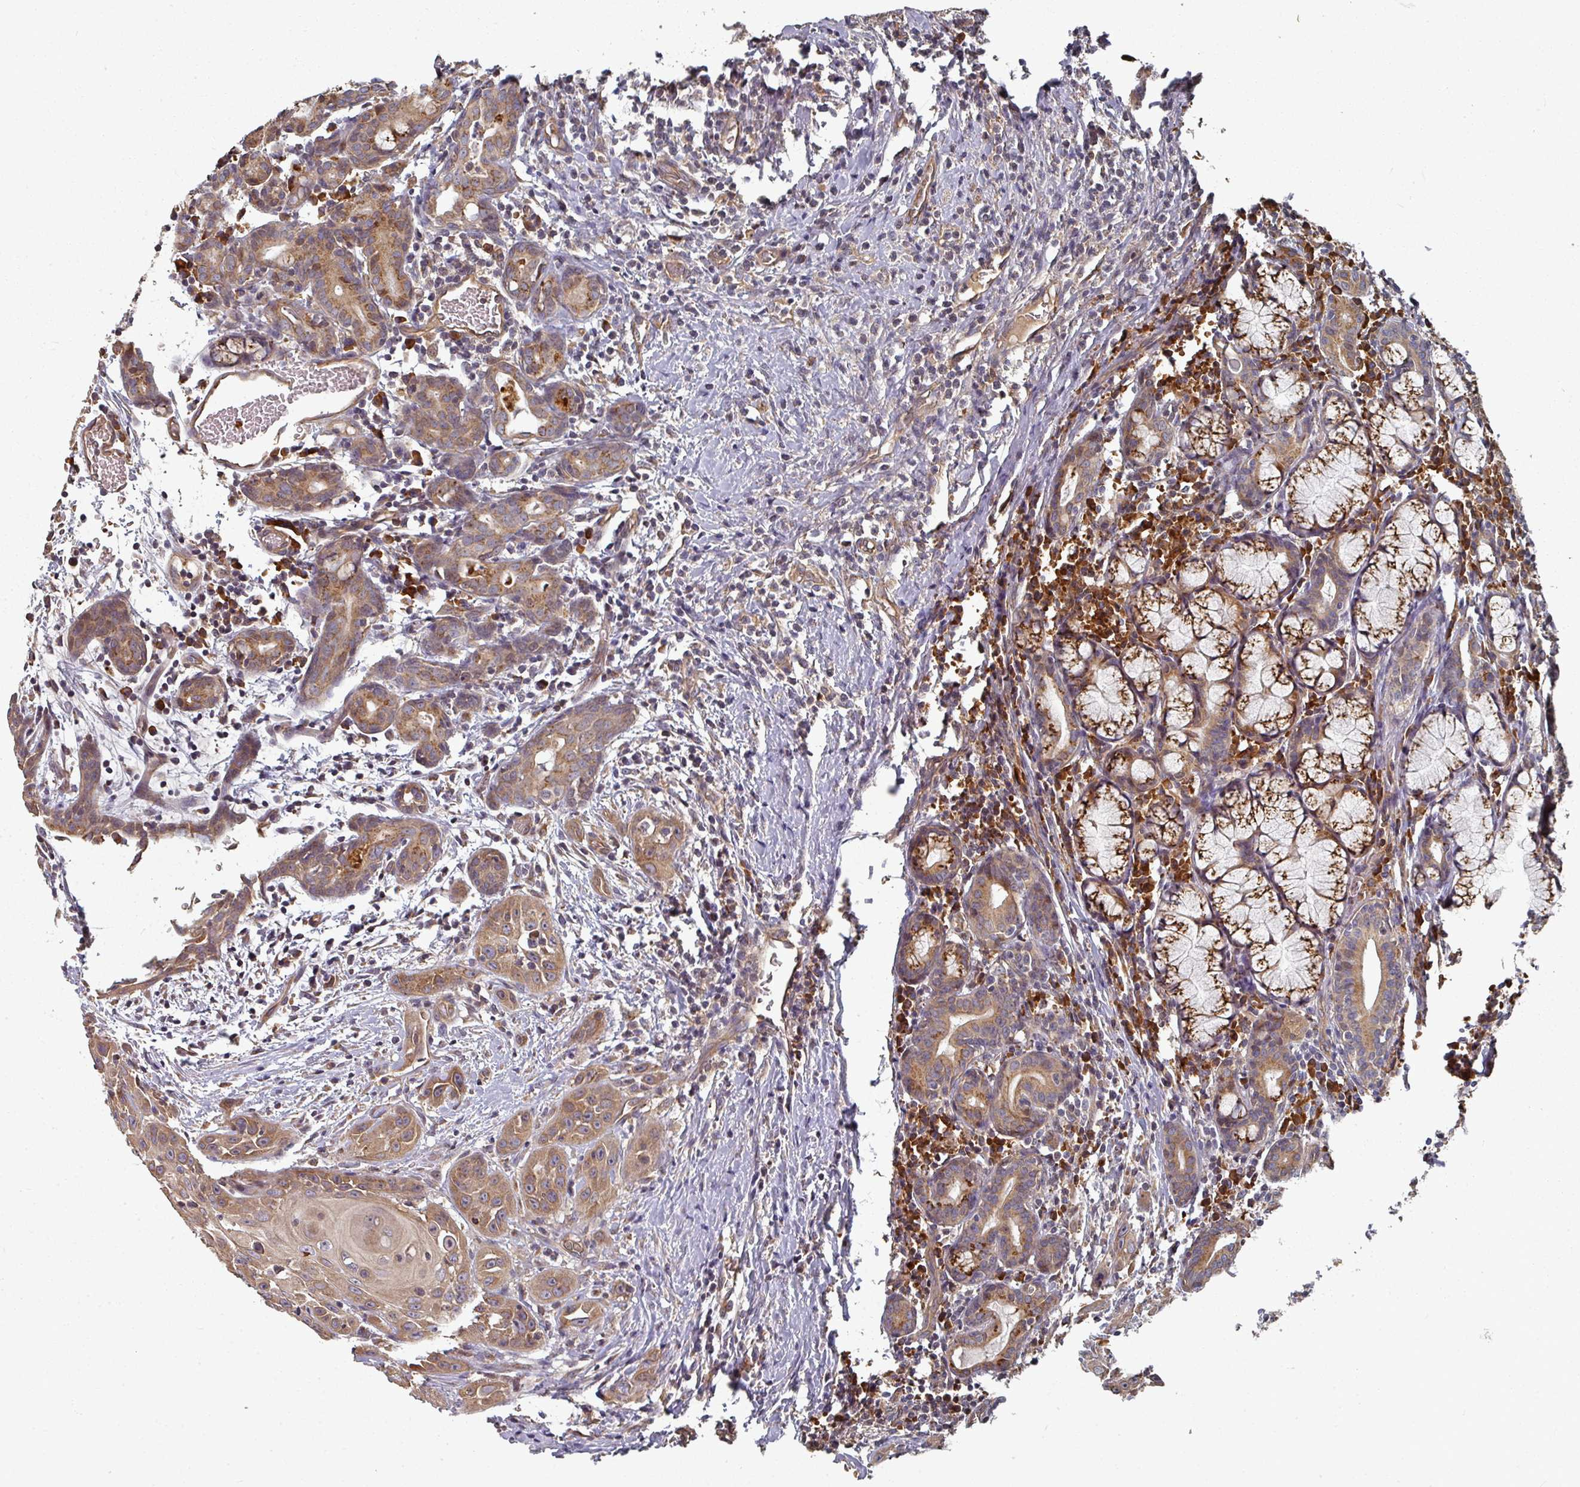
{"staining": {"intensity": "moderate", "quantity": ">75%", "location": "cytoplasmic/membranous"}, "tissue": "head and neck cancer", "cell_type": "Tumor cells", "image_type": "cancer", "snomed": [{"axis": "morphology", "description": "Squamous cell carcinoma, NOS"}, {"axis": "topography", "description": "Oral tissue"}, {"axis": "topography", "description": "Head-Neck"}], "caption": "A brown stain shows moderate cytoplasmic/membranous staining of a protein in squamous cell carcinoma (head and neck) tumor cells. (Stains: DAB (3,3'-diaminobenzidine) in brown, nuclei in blue, Microscopy: brightfield microscopy at high magnification).", "gene": "EDEM2", "patient": {"sex": "female", "age": 50}}